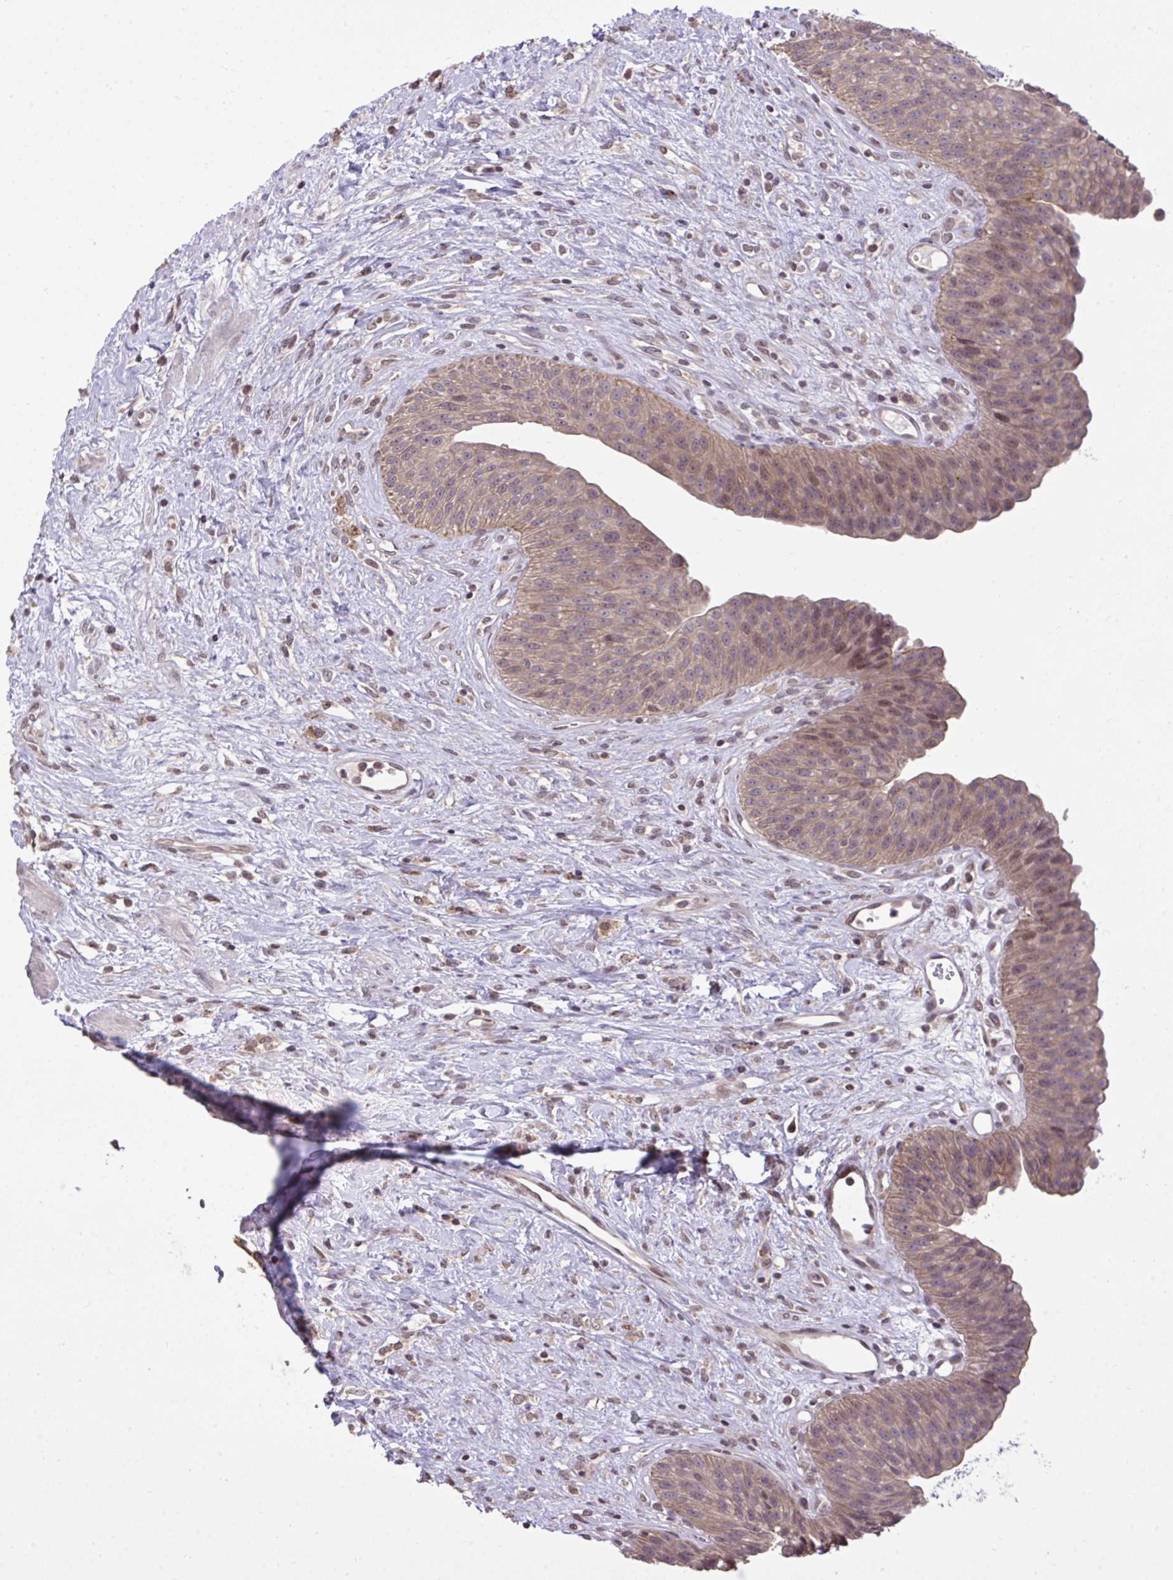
{"staining": {"intensity": "moderate", "quantity": ">75%", "location": "cytoplasmic/membranous,nuclear"}, "tissue": "urinary bladder", "cell_type": "Urothelial cells", "image_type": "normal", "snomed": [{"axis": "morphology", "description": "Normal tissue, NOS"}, {"axis": "topography", "description": "Urinary bladder"}], "caption": "A micrograph of human urinary bladder stained for a protein exhibits moderate cytoplasmic/membranous,nuclear brown staining in urothelial cells. (brown staining indicates protein expression, while blue staining denotes nuclei).", "gene": "CYP20A1", "patient": {"sex": "female", "age": 56}}